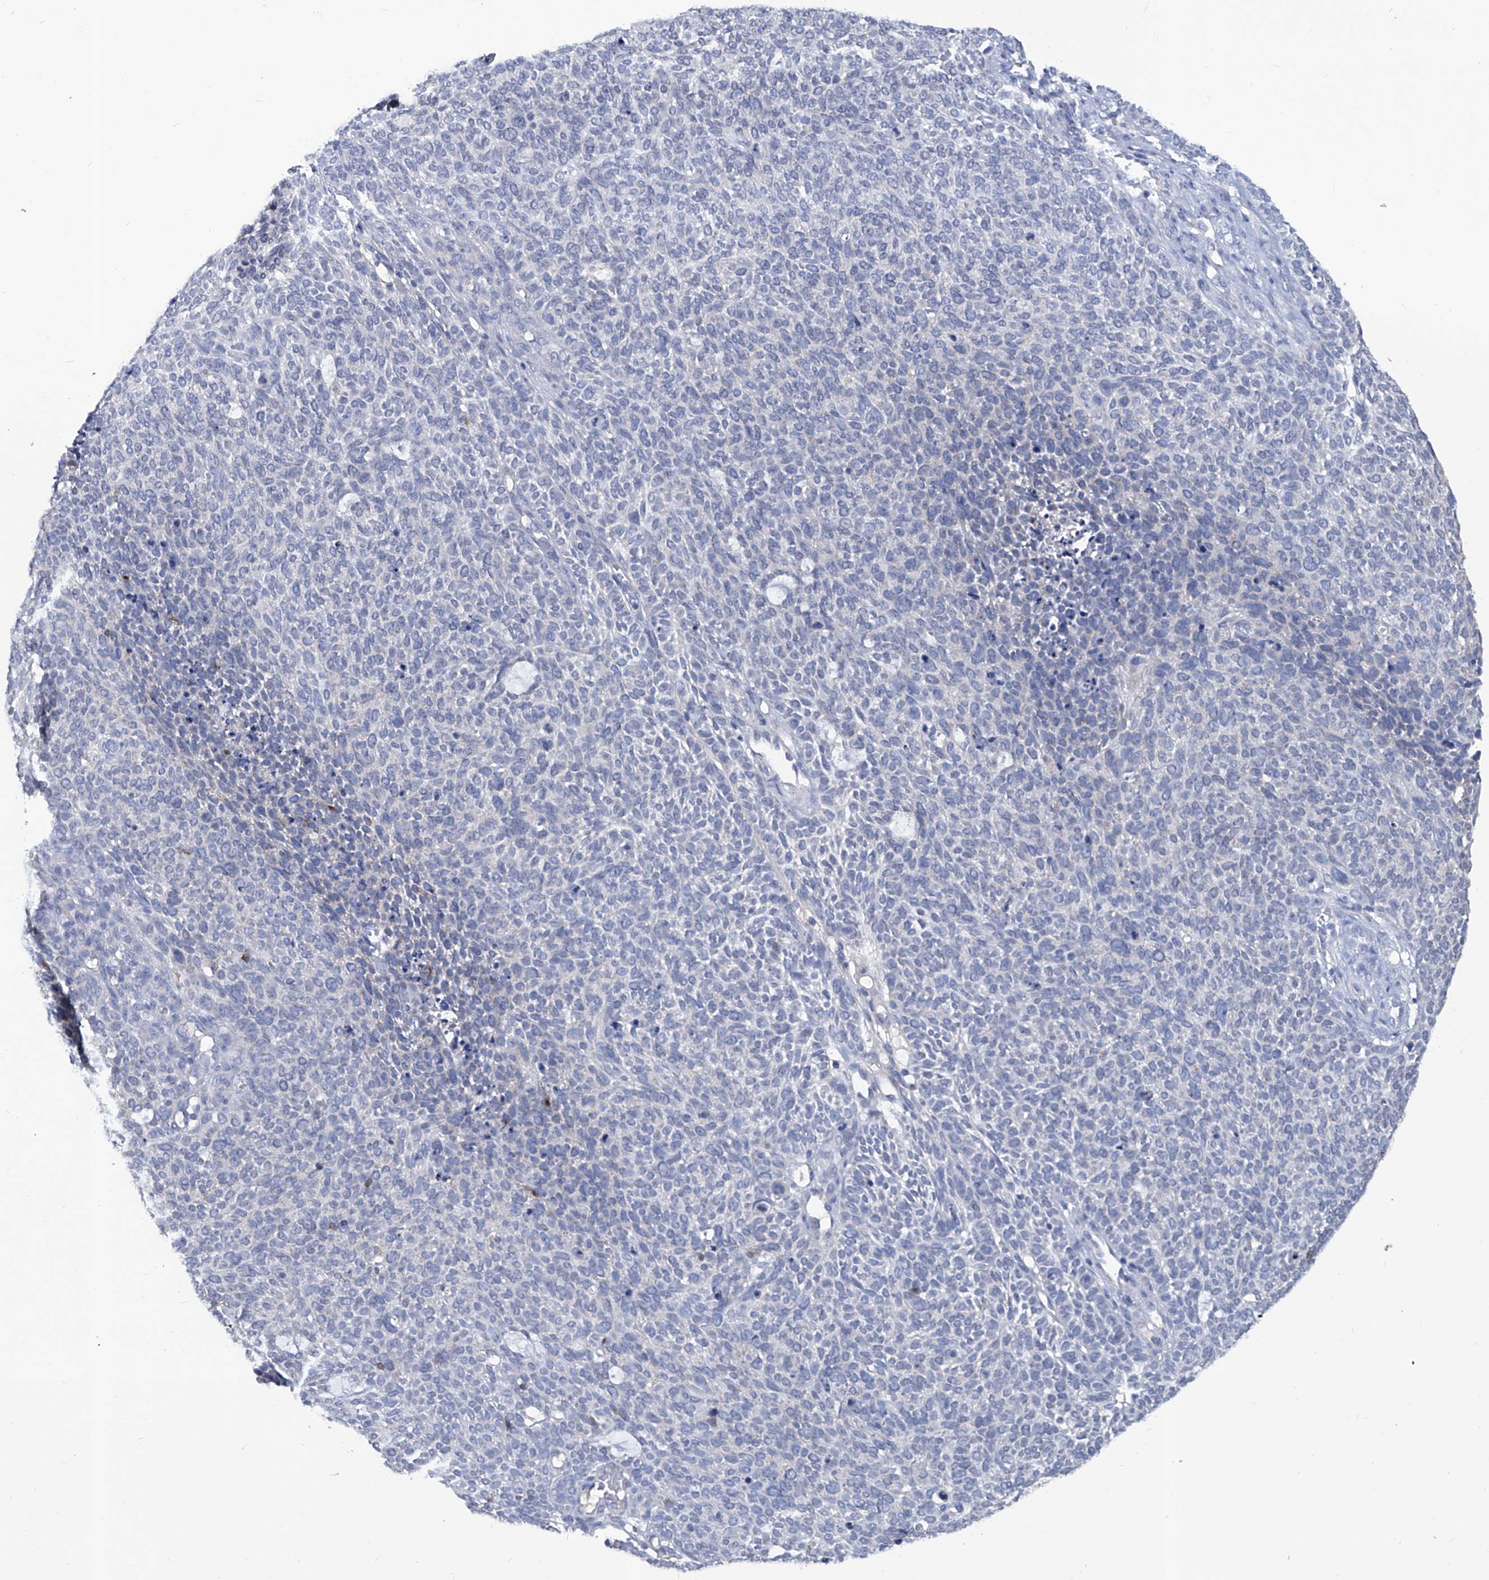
{"staining": {"intensity": "negative", "quantity": "none", "location": "none"}, "tissue": "skin cancer", "cell_type": "Tumor cells", "image_type": "cancer", "snomed": [{"axis": "morphology", "description": "Squamous cell carcinoma, NOS"}, {"axis": "topography", "description": "Skin"}], "caption": "DAB immunohistochemical staining of human skin squamous cell carcinoma exhibits no significant positivity in tumor cells.", "gene": "KLHL17", "patient": {"sex": "female", "age": 90}}